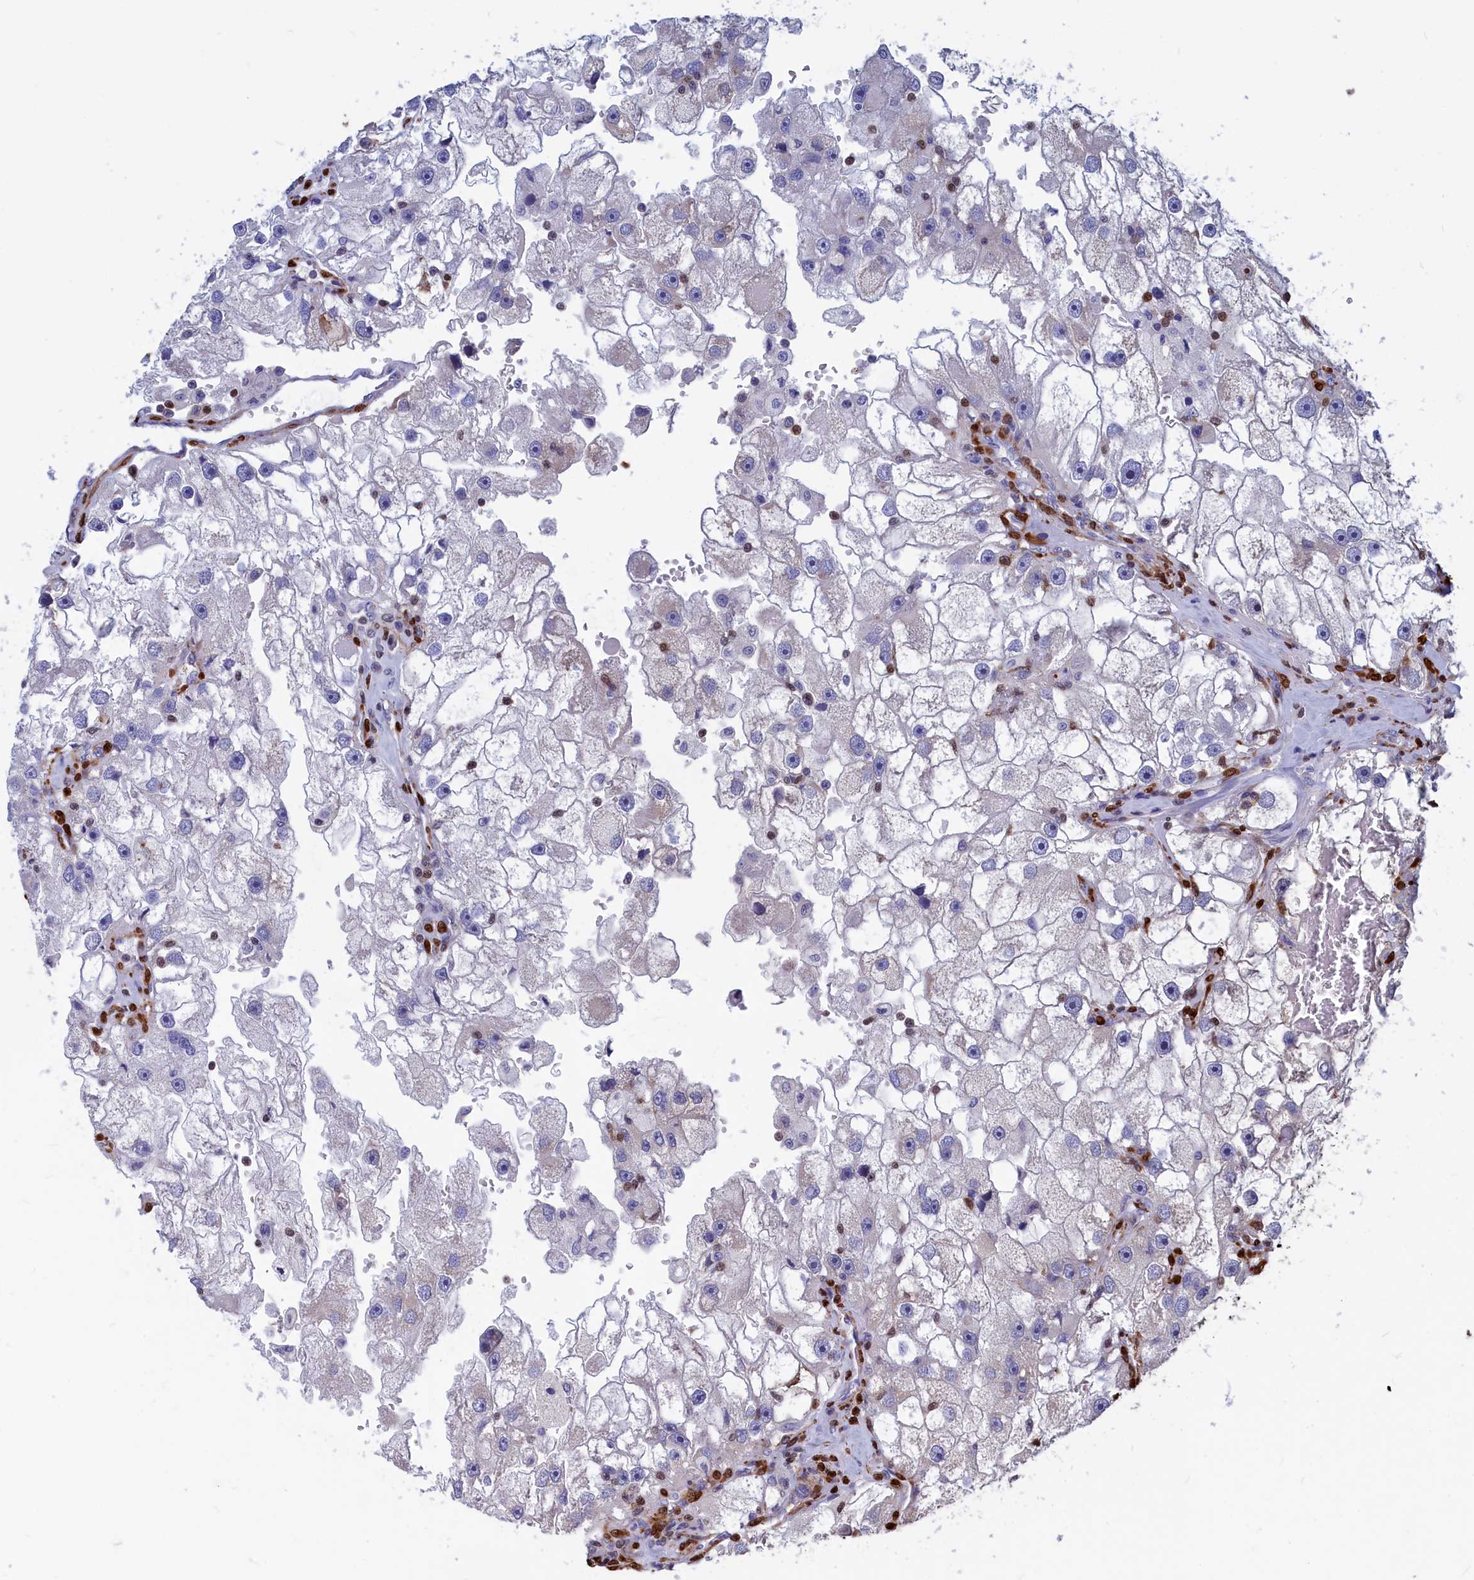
{"staining": {"intensity": "negative", "quantity": "none", "location": "none"}, "tissue": "renal cancer", "cell_type": "Tumor cells", "image_type": "cancer", "snomed": [{"axis": "morphology", "description": "Adenocarcinoma, NOS"}, {"axis": "topography", "description": "Kidney"}], "caption": "Tumor cells show no significant protein staining in adenocarcinoma (renal).", "gene": "CRIP1", "patient": {"sex": "male", "age": 63}}